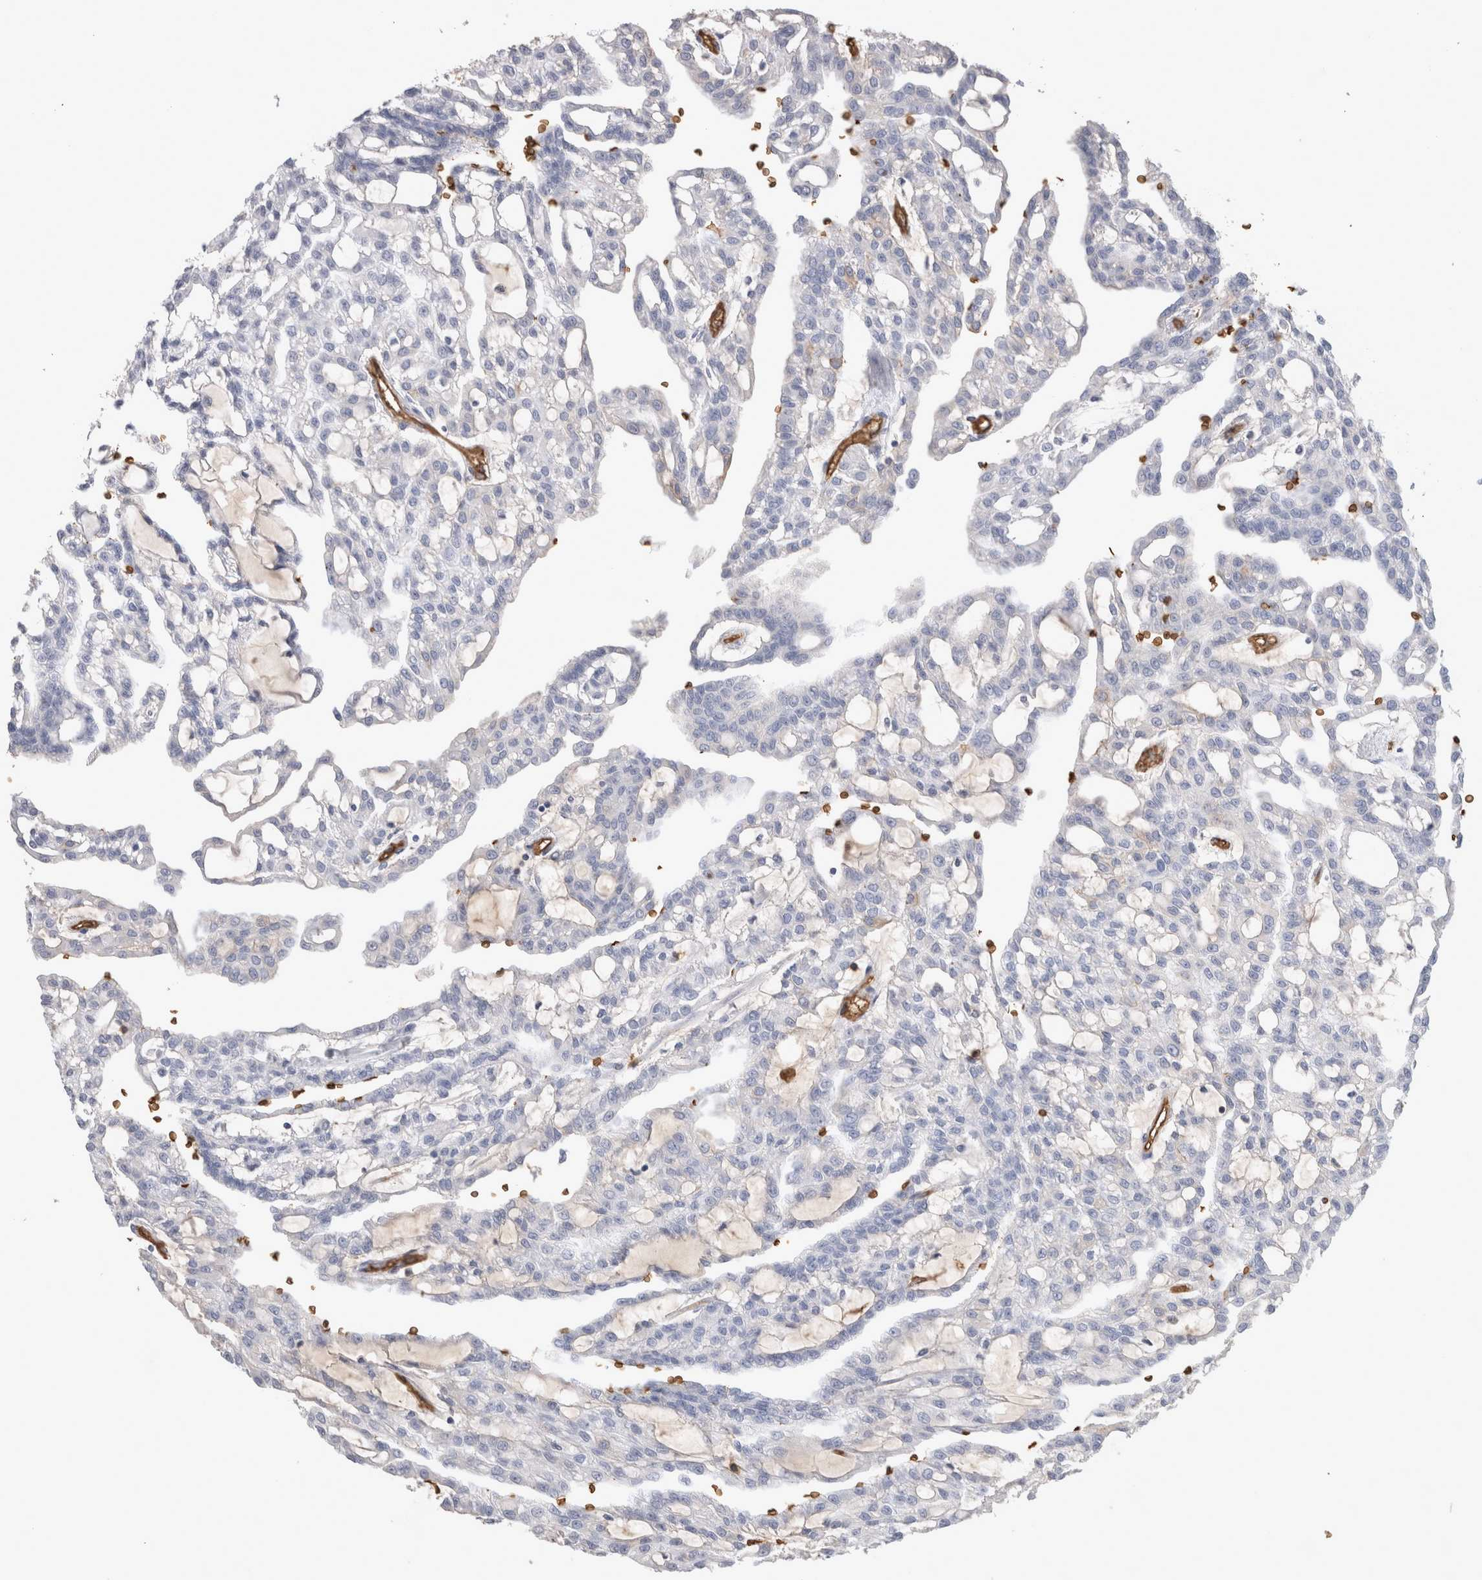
{"staining": {"intensity": "negative", "quantity": "none", "location": "none"}, "tissue": "renal cancer", "cell_type": "Tumor cells", "image_type": "cancer", "snomed": [{"axis": "morphology", "description": "Adenocarcinoma, NOS"}, {"axis": "topography", "description": "Kidney"}], "caption": "There is no significant expression in tumor cells of renal cancer (adenocarcinoma).", "gene": "IL17RC", "patient": {"sex": "male", "age": 63}}